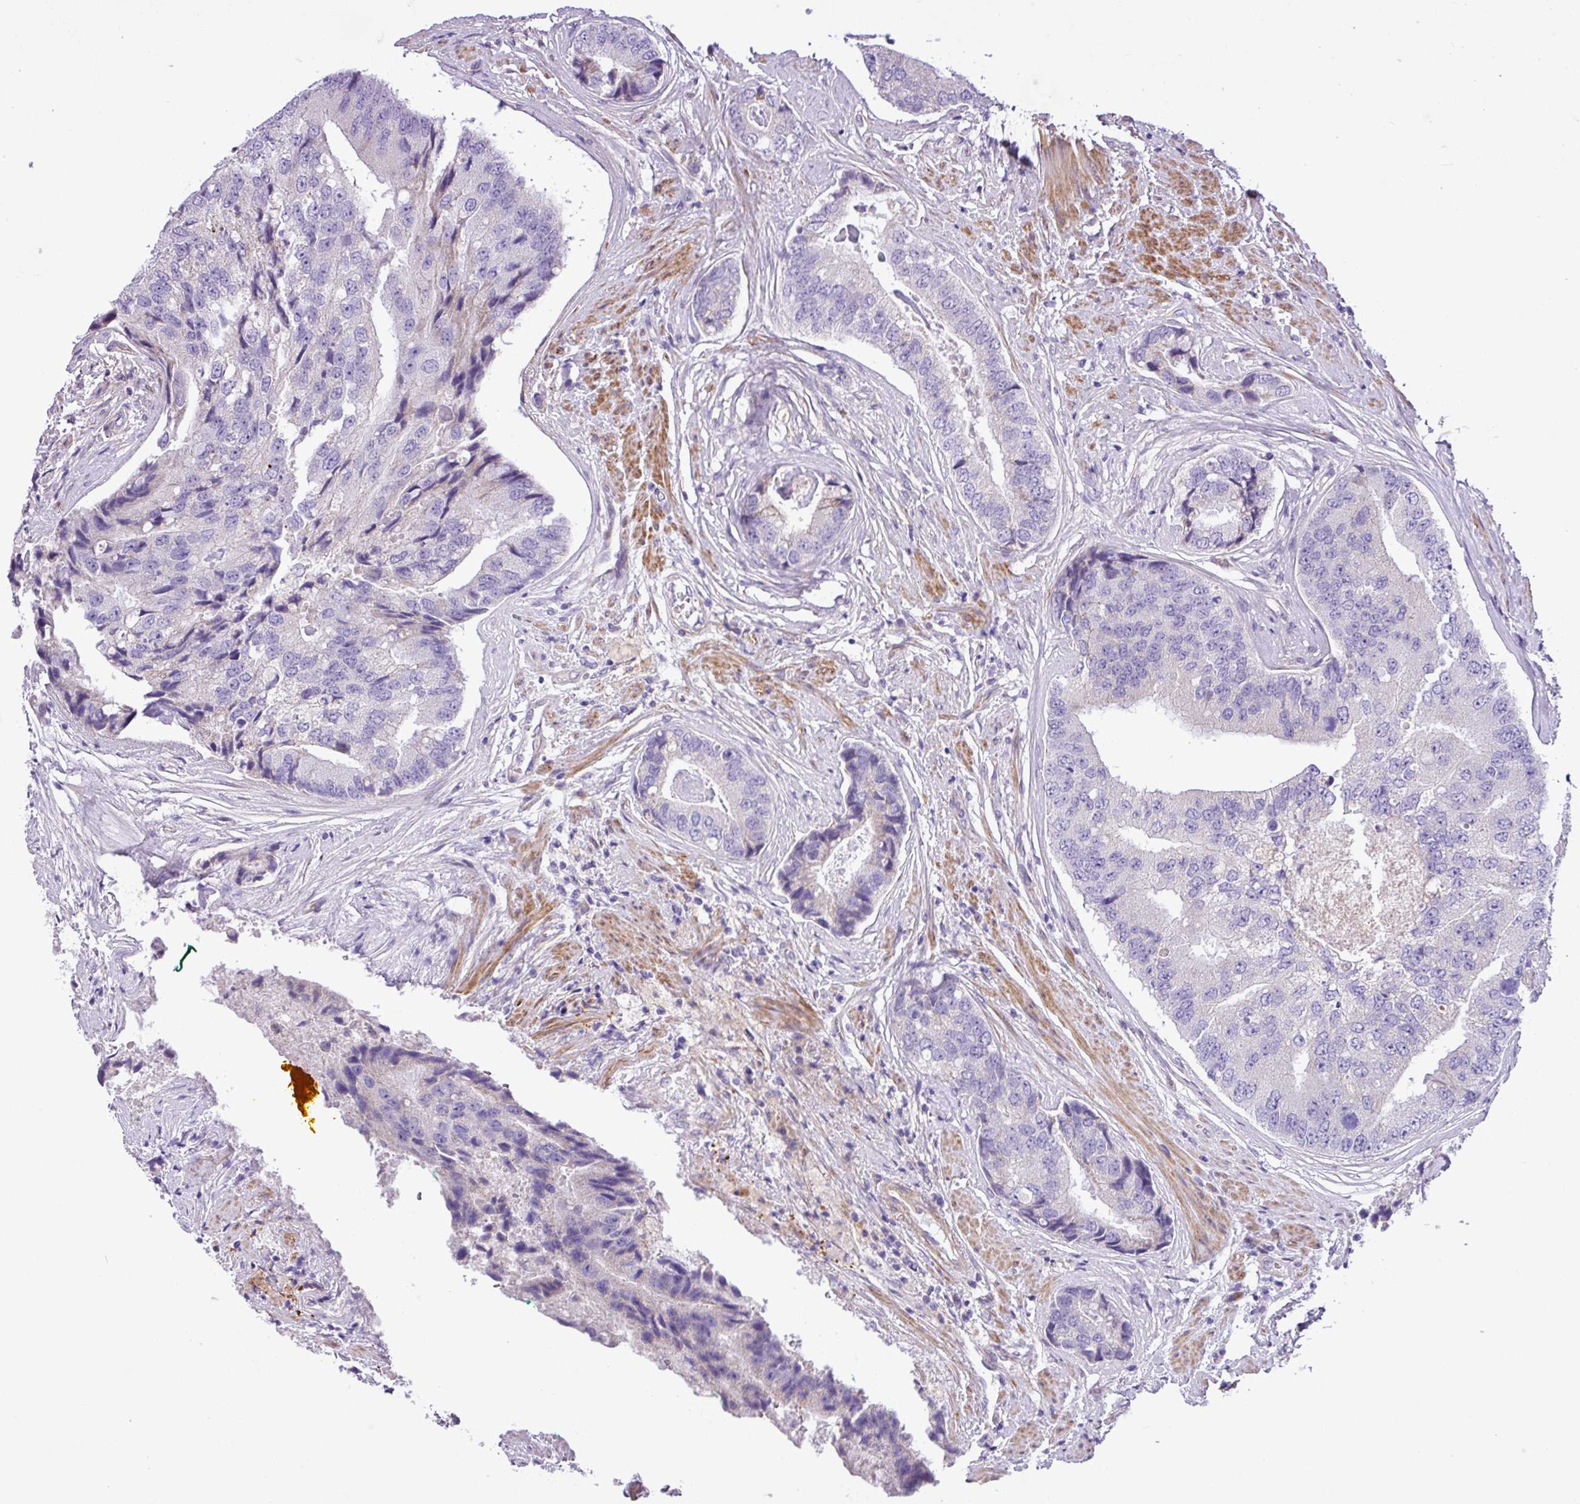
{"staining": {"intensity": "negative", "quantity": "none", "location": "none"}, "tissue": "prostate cancer", "cell_type": "Tumor cells", "image_type": "cancer", "snomed": [{"axis": "morphology", "description": "Adenocarcinoma, High grade"}, {"axis": "topography", "description": "Prostate"}], "caption": "DAB (3,3'-diaminobenzidine) immunohistochemical staining of adenocarcinoma (high-grade) (prostate) displays no significant expression in tumor cells.", "gene": "C11orf91", "patient": {"sex": "male", "age": 70}}